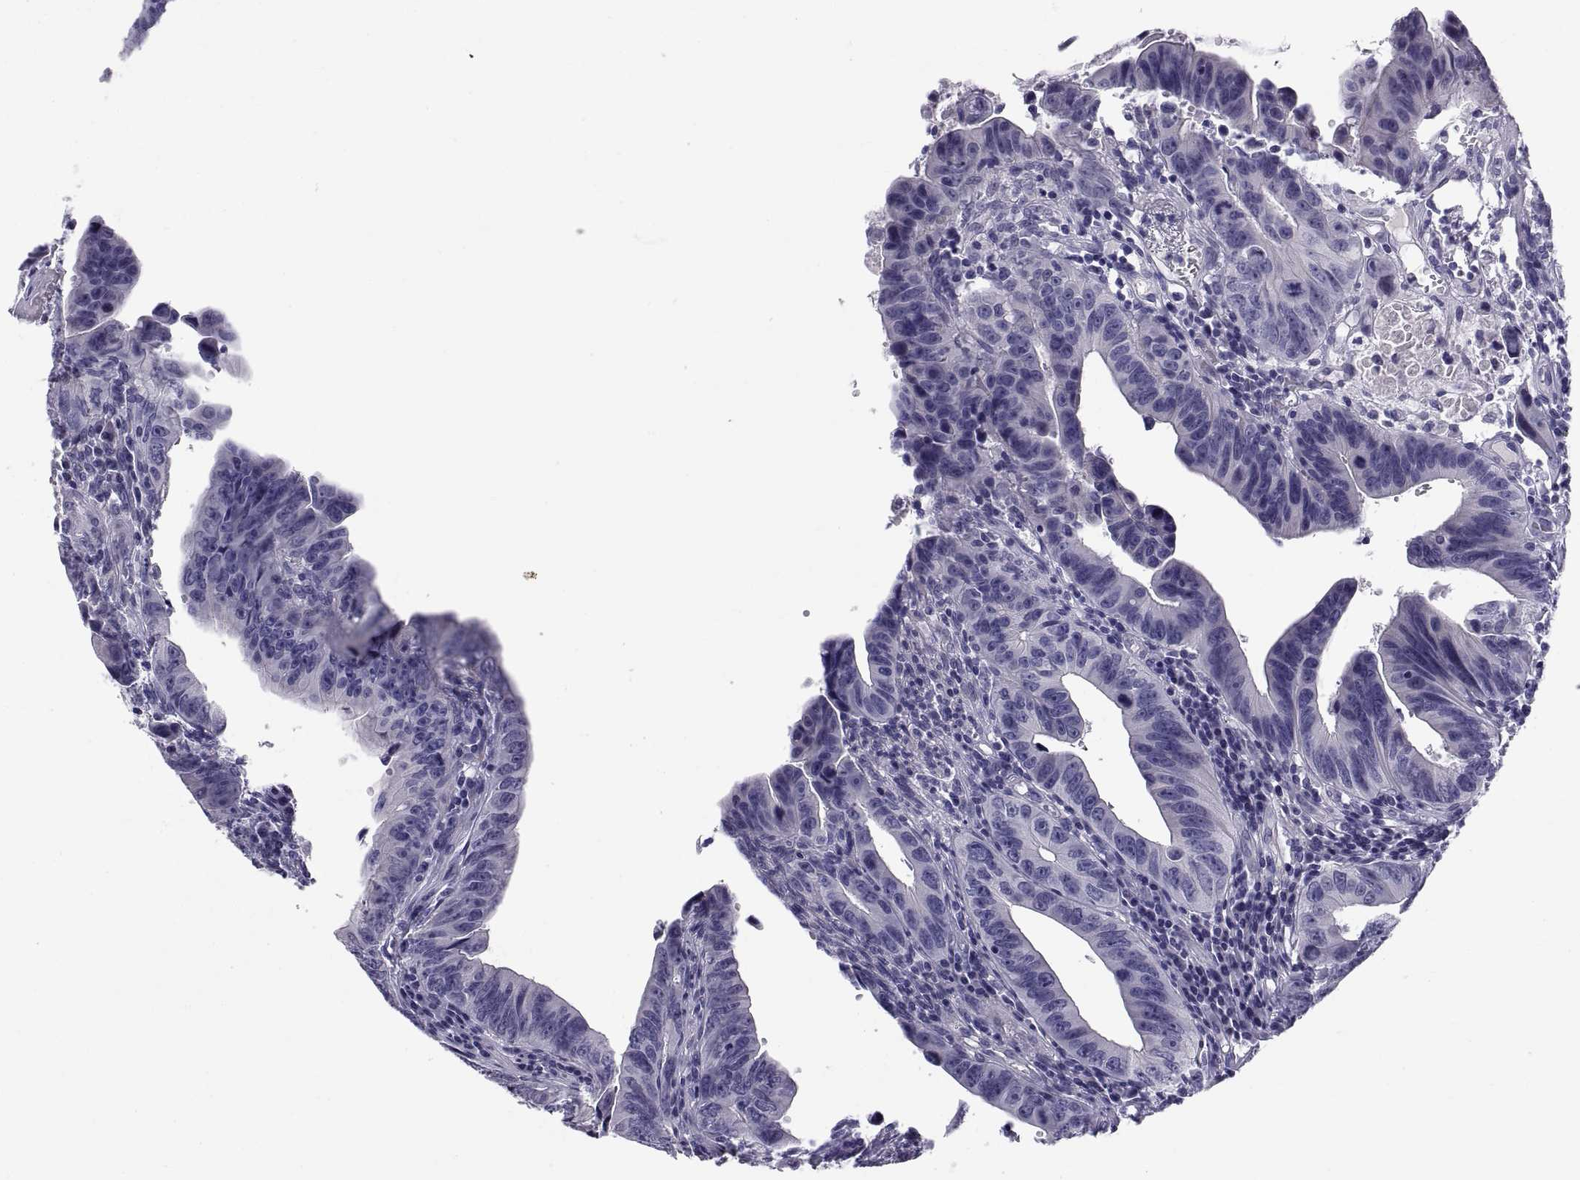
{"staining": {"intensity": "negative", "quantity": "none", "location": "none"}, "tissue": "colorectal cancer", "cell_type": "Tumor cells", "image_type": "cancer", "snomed": [{"axis": "morphology", "description": "Adenocarcinoma, NOS"}, {"axis": "topography", "description": "Colon"}], "caption": "Photomicrograph shows no protein positivity in tumor cells of colorectal cancer tissue. (DAB immunohistochemistry (IHC) visualized using brightfield microscopy, high magnification).", "gene": "TEX13A", "patient": {"sex": "female", "age": 87}}